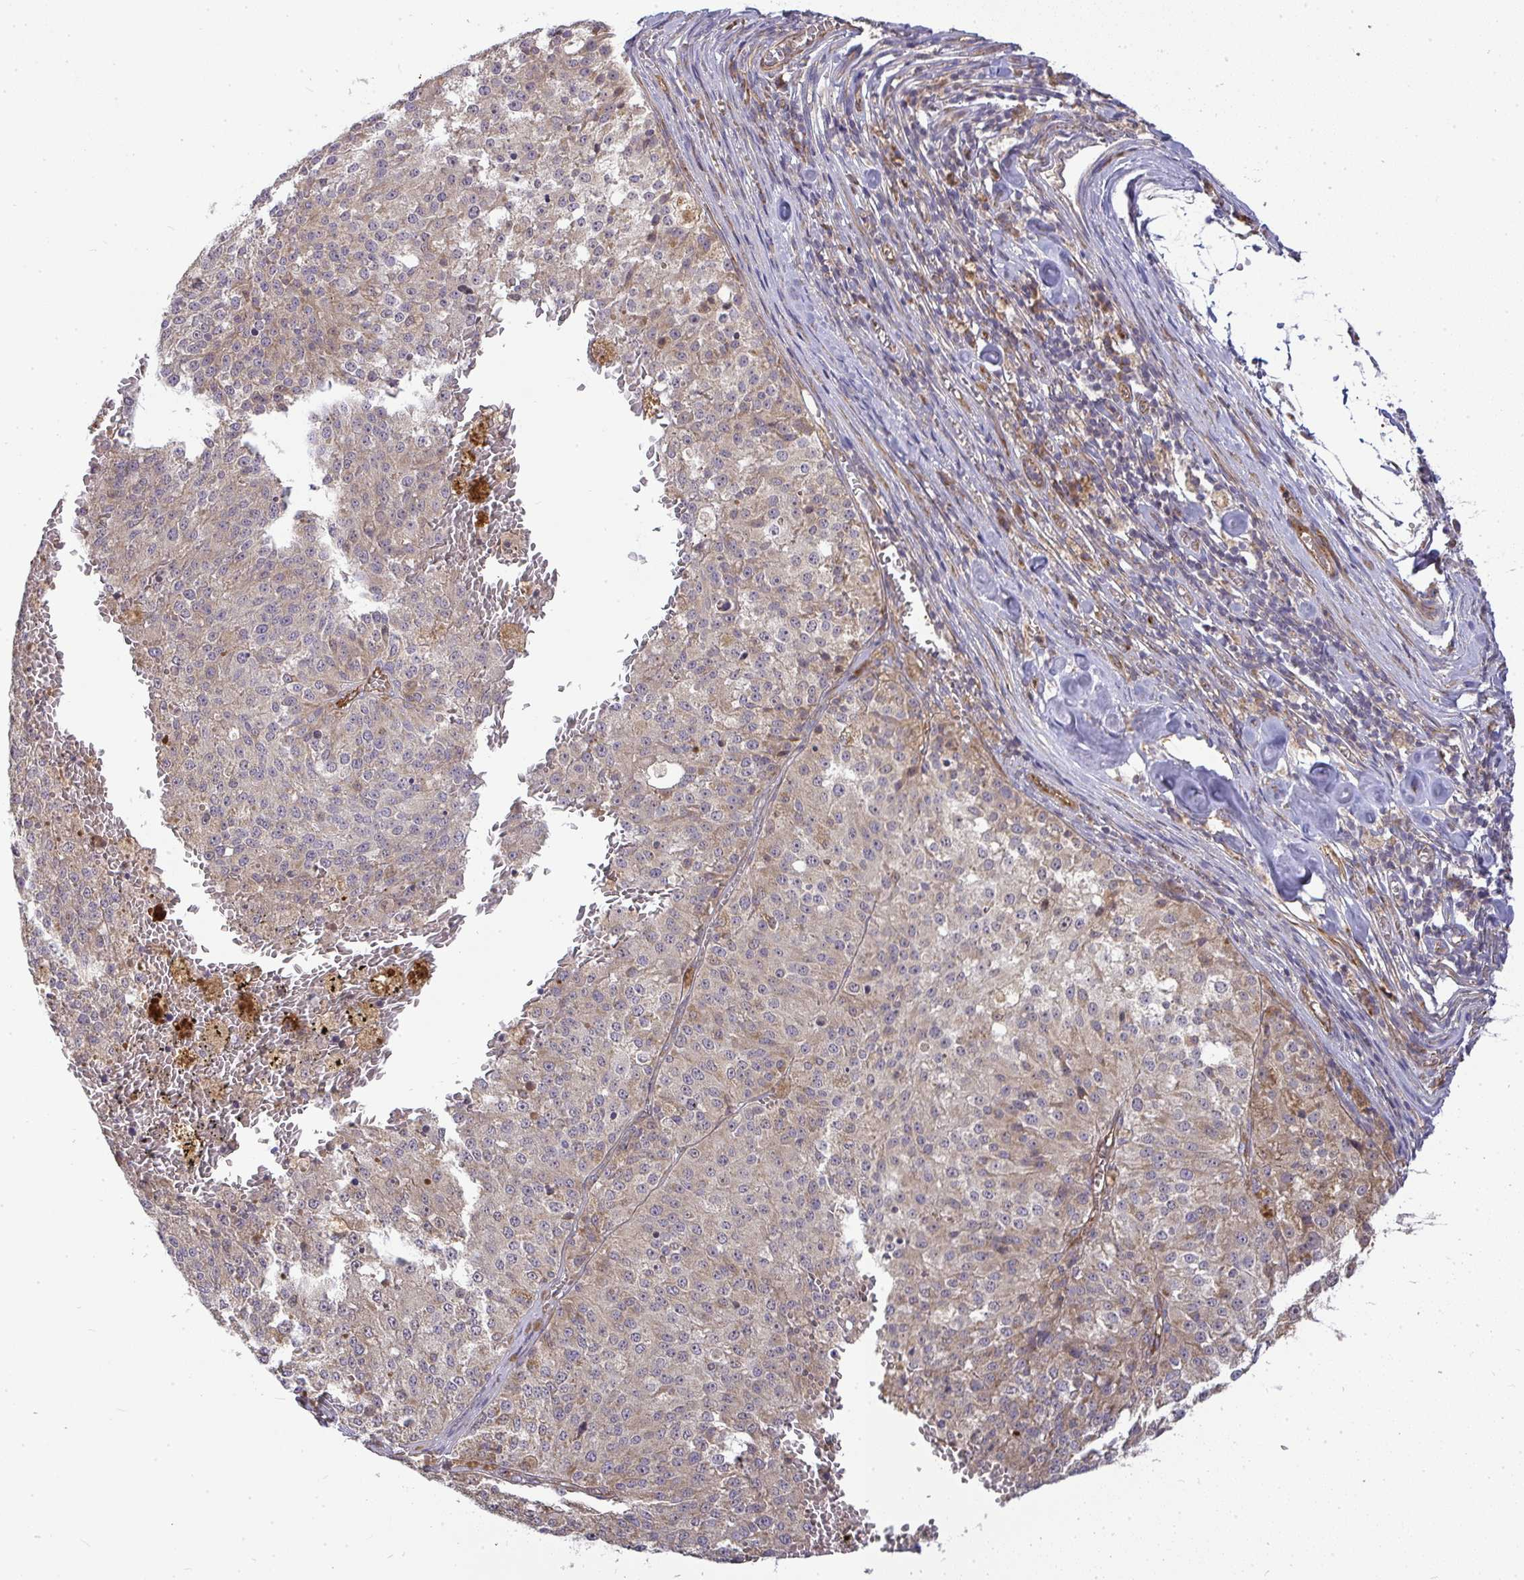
{"staining": {"intensity": "weak", "quantity": "25%-75%", "location": "cytoplasmic/membranous"}, "tissue": "melanoma", "cell_type": "Tumor cells", "image_type": "cancer", "snomed": [{"axis": "morphology", "description": "Malignant melanoma, Metastatic site"}, {"axis": "topography", "description": "Lymph node"}], "caption": "An image showing weak cytoplasmic/membranous positivity in about 25%-75% of tumor cells in melanoma, as visualized by brown immunohistochemical staining.", "gene": "B4GALT6", "patient": {"sex": "female", "age": 64}}